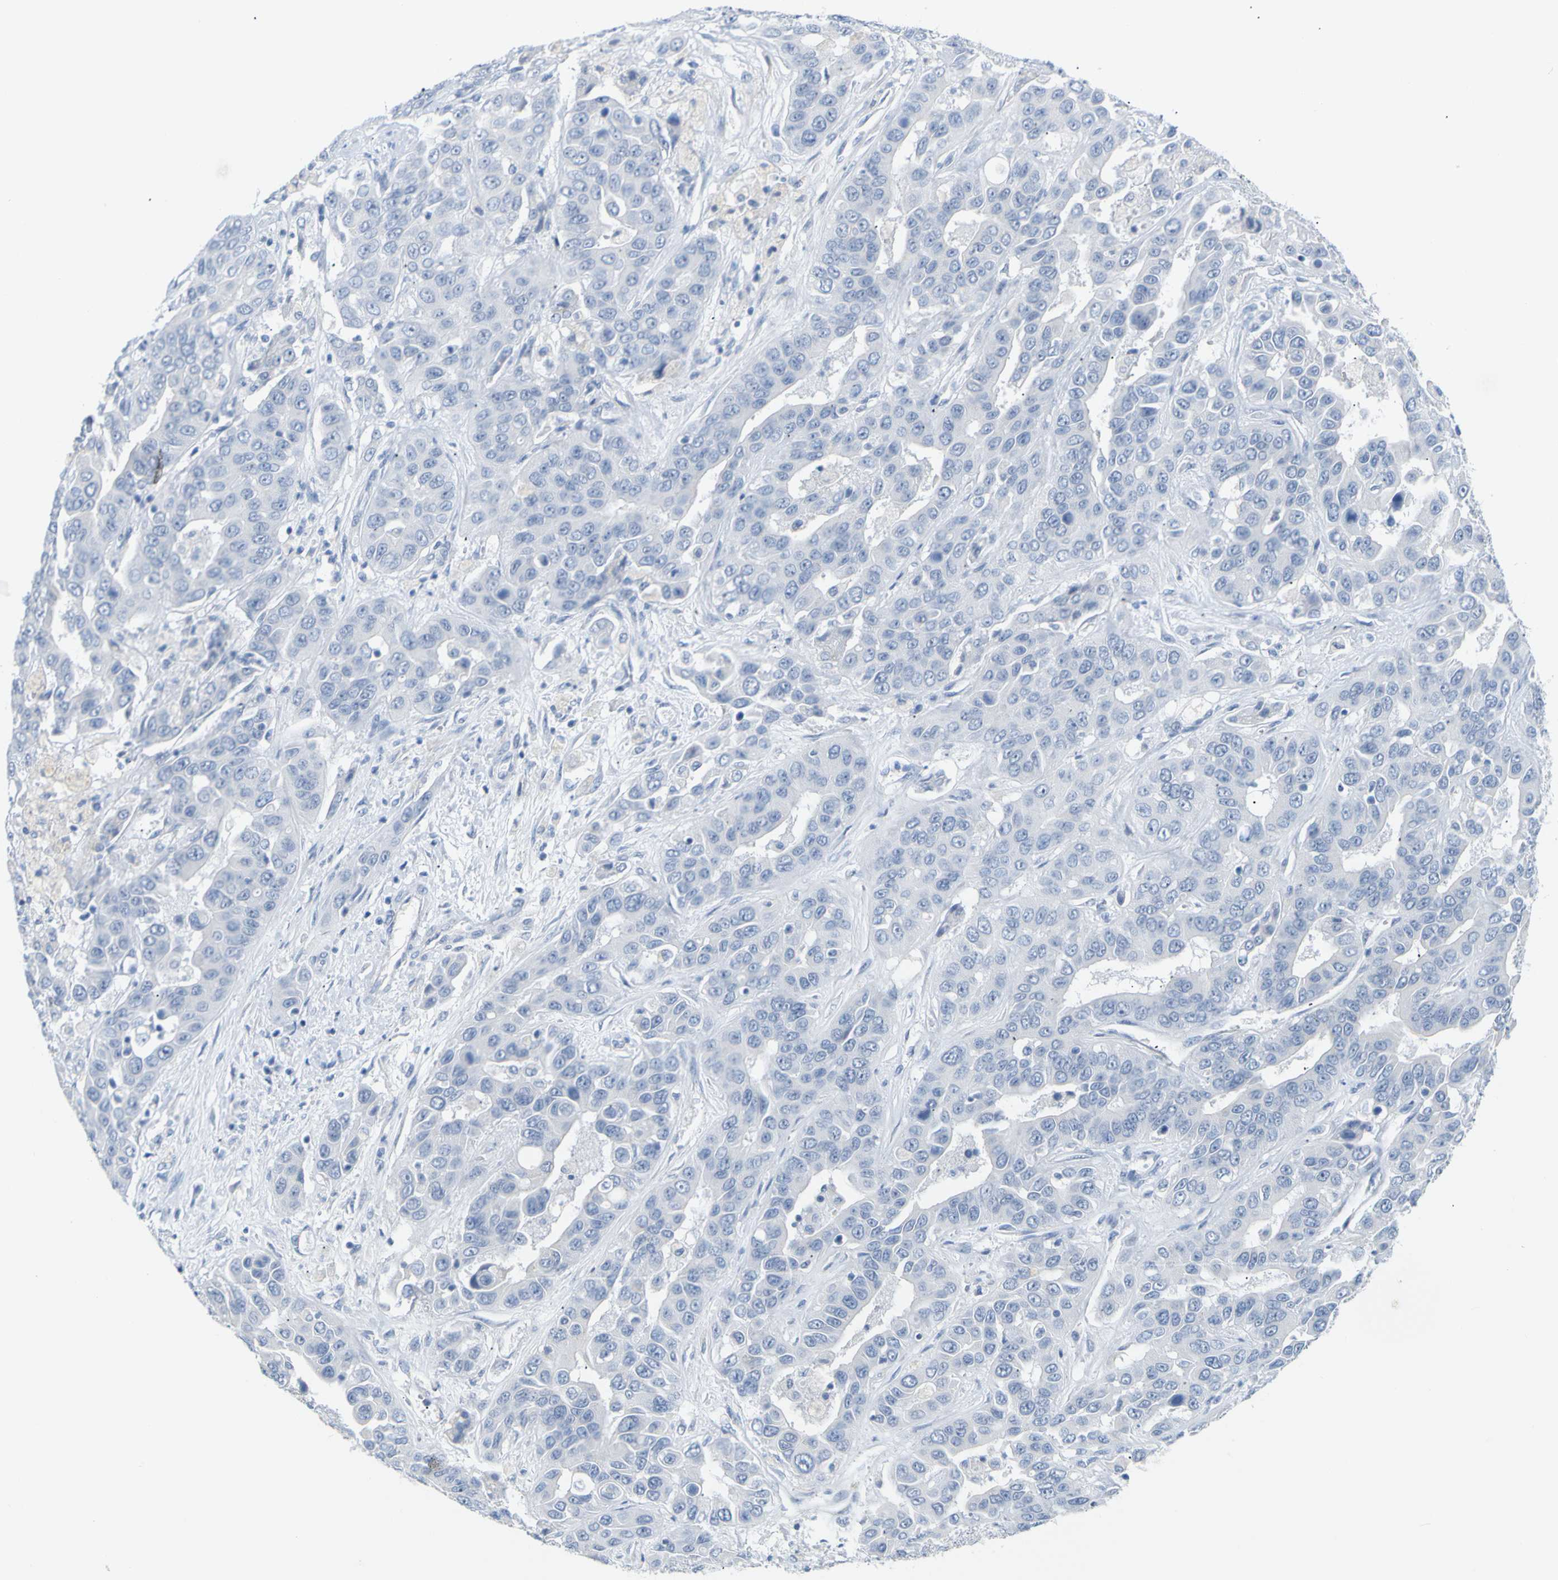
{"staining": {"intensity": "negative", "quantity": "none", "location": "none"}, "tissue": "liver cancer", "cell_type": "Tumor cells", "image_type": "cancer", "snomed": [{"axis": "morphology", "description": "Cholangiocarcinoma"}, {"axis": "topography", "description": "Liver"}], "caption": "Tumor cells show no significant protein expression in liver cancer (cholangiocarcinoma).", "gene": "OPN1SW", "patient": {"sex": "female", "age": 52}}